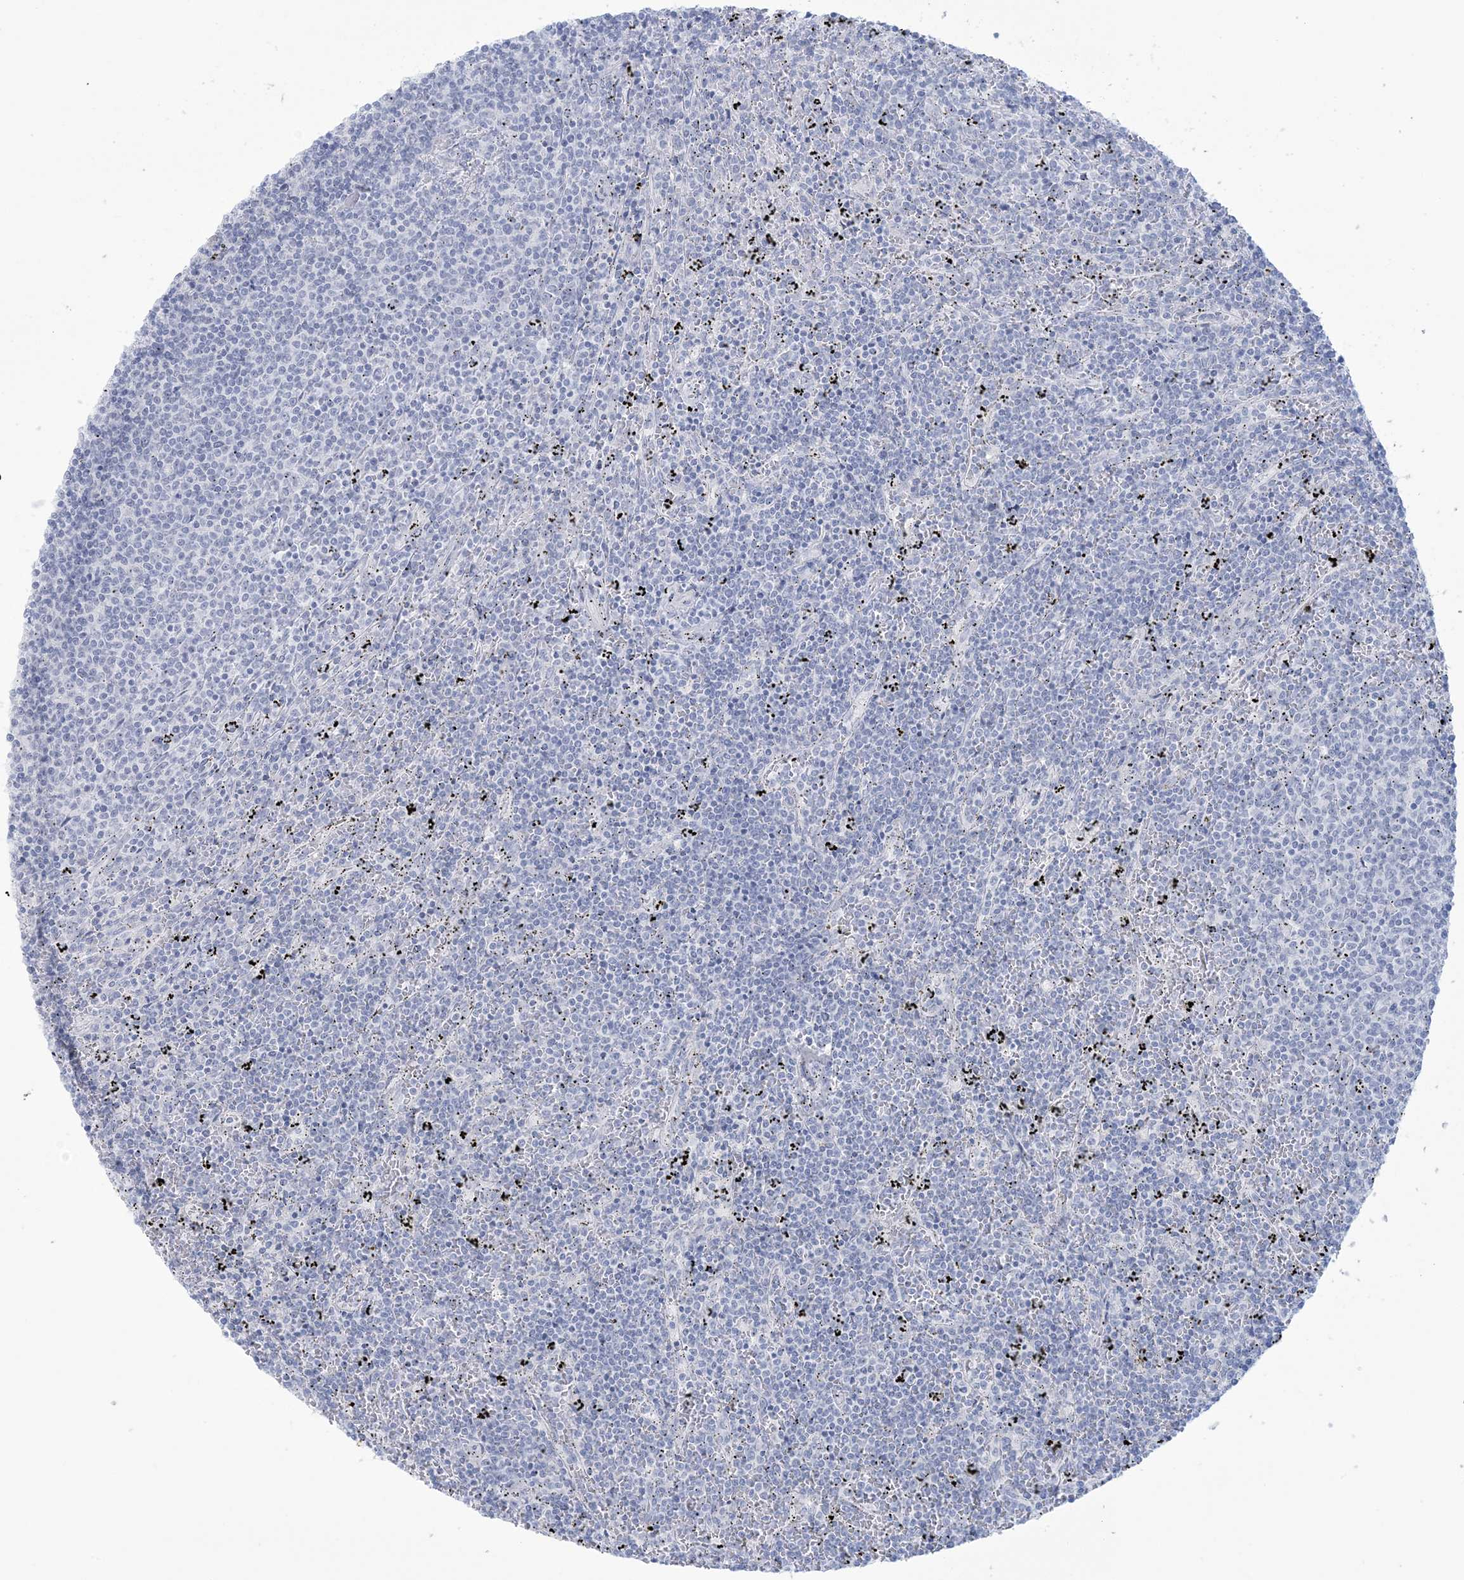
{"staining": {"intensity": "negative", "quantity": "none", "location": "none"}, "tissue": "lymphoma", "cell_type": "Tumor cells", "image_type": "cancer", "snomed": [{"axis": "morphology", "description": "Malignant lymphoma, non-Hodgkin's type, Low grade"}, {"axis": "topography", "description": "Spleen"}], "caption": "This micrograph is of malignant lymphoma, non-Hodgkin's type (low-grade) stained with immunohistochemistry to label a protein in brown with the nuclei are counter-stained blue. There is no staining in tumor cells.", "gene": "AGXT", "patient": {"sex": "female", "age": 50}}